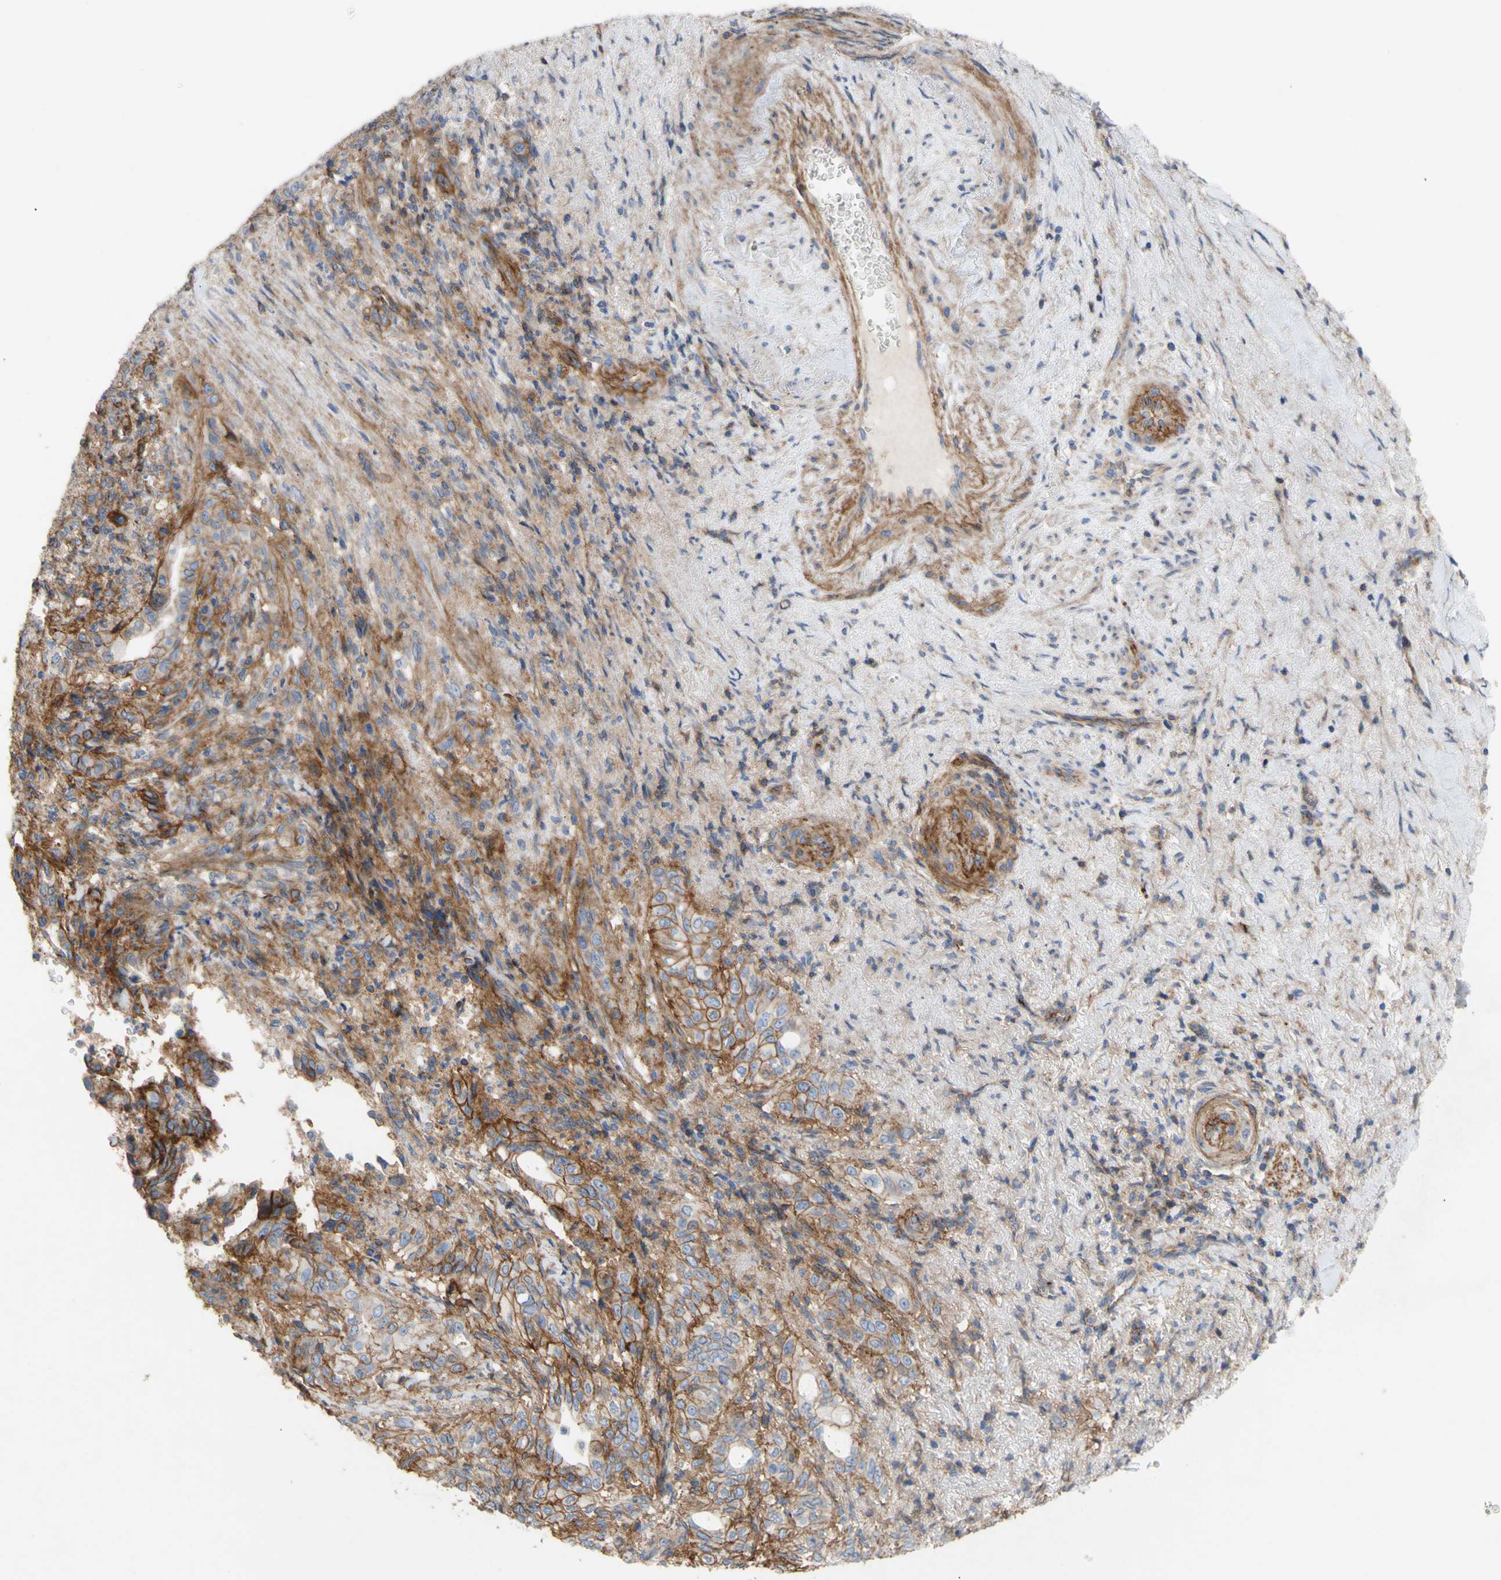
{"staining": {"intensity": "moderate", "quantity": ">75%", "location": "cytoplasmic/membranous"}, "tissue": "liver cancer", "cell_type": "Tumor cells", "image_type": "cancer", "snomed": [{"axis": "morphology", "description": "Cholangiocarcinoma"}, {"axis": "topography", "description": "Liver"}], "caption": "Immunohistochemical staining of human liver cancer demonstrates medium levels of moderate cytoplasmic/membranous protein expression in about >75% of tumor cells. The staining was performed using DAB (3,3'-diaminobenzidine) to visualize the protein expression in brown, while the nuclei were stained in blue with hematoxylin (Magnification: 20x).", "gene": "ATP2A3", "patient": {"sex": "female", "age": 67}}